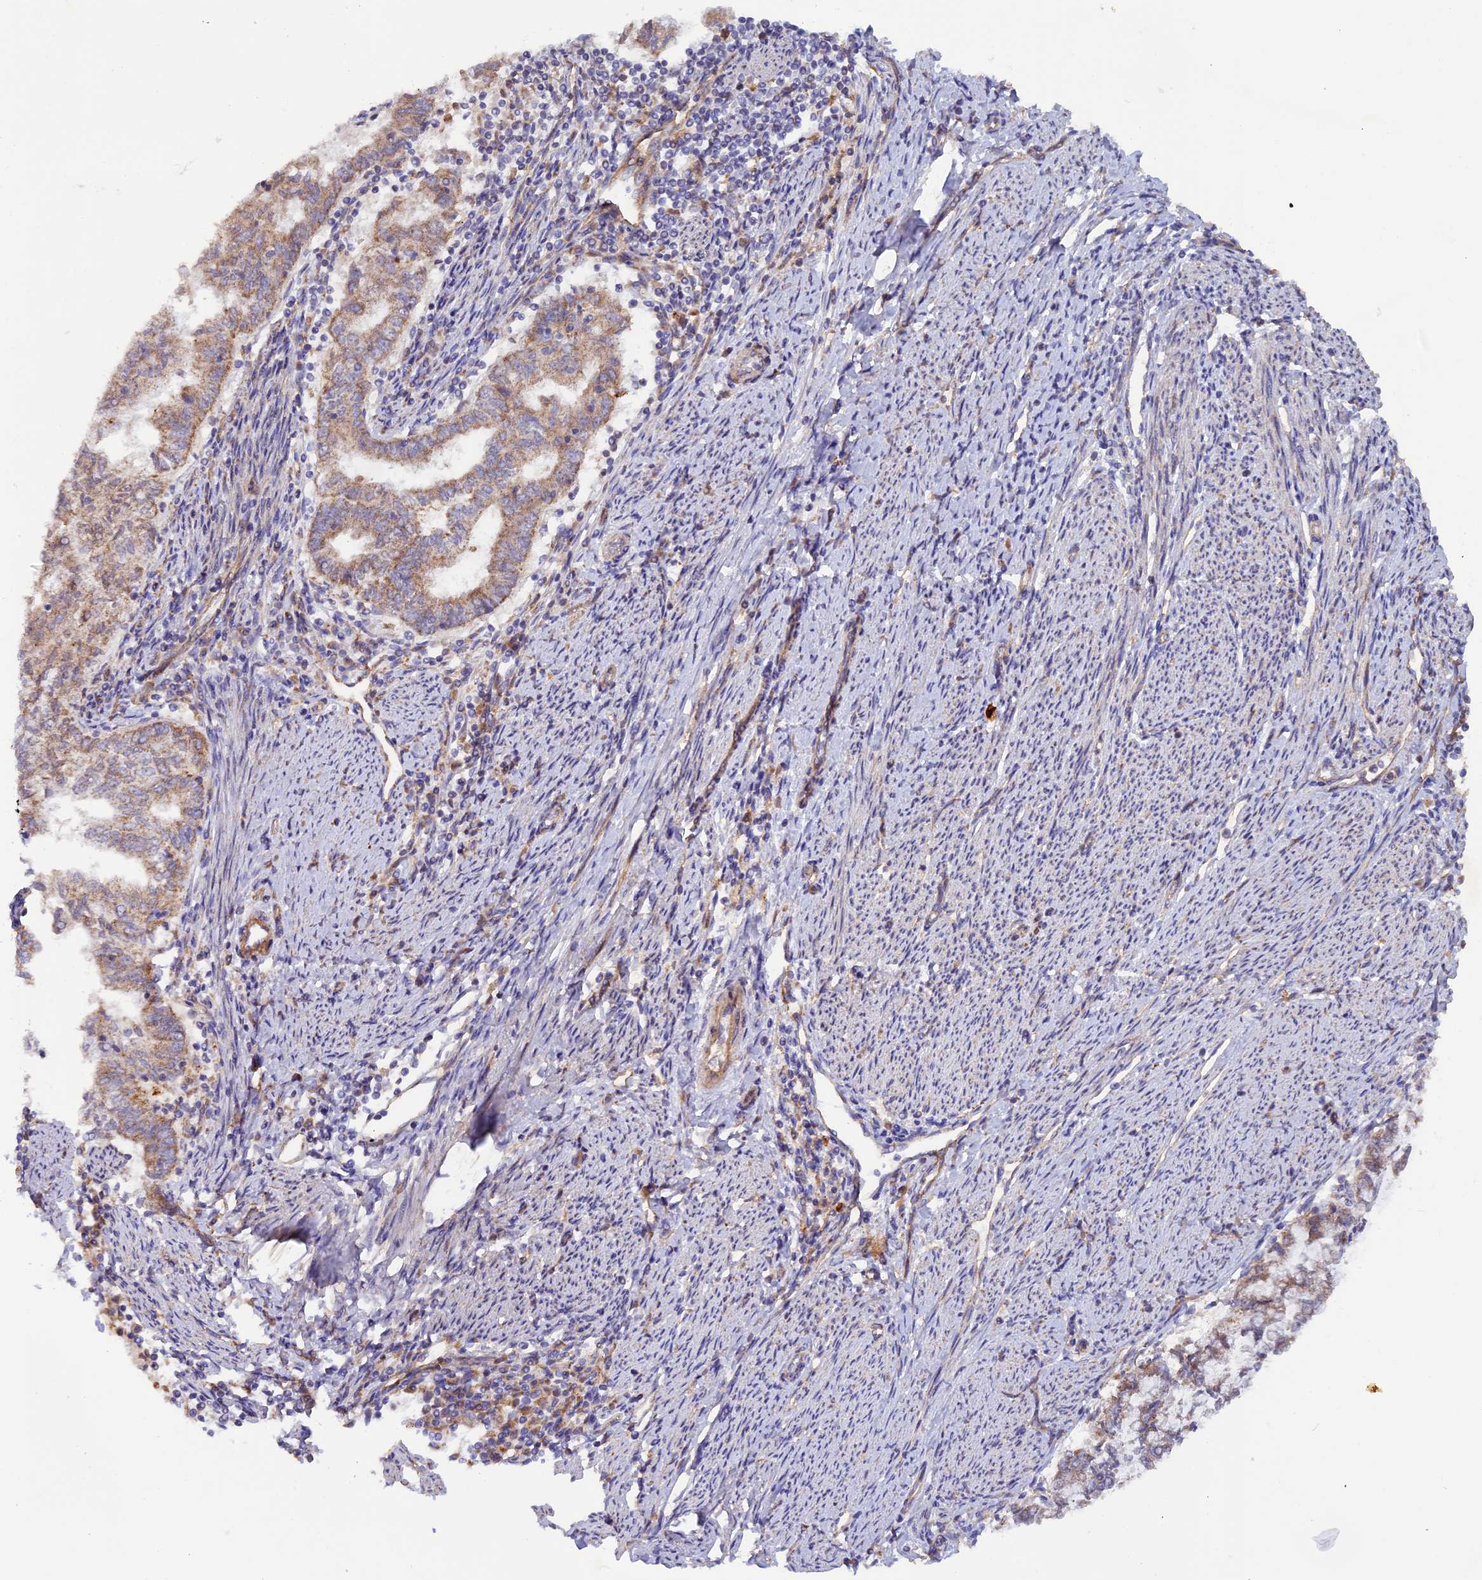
{"staining": {"intensity": "moderate", "quantity": ">75%", "location": "cytoplasmic/membranous"}, "tissue": "endometrial cancer", "cell_type": "Tumor cells", "image_type": "cancer", "snomed": [{"axis": "morphology", "description": "Adenocarcinoma, NOS"}, {"axis": "topography", "description": "Endometrium"}], "caption": "Moderate cytoplasmic/membranous staining for a protein is identified in about >75% of tumor cells of adenocarcinoma (endometrial) using IHC.", "gene": "DUS3L", "patient": {"sex": "female", "age": 79}}